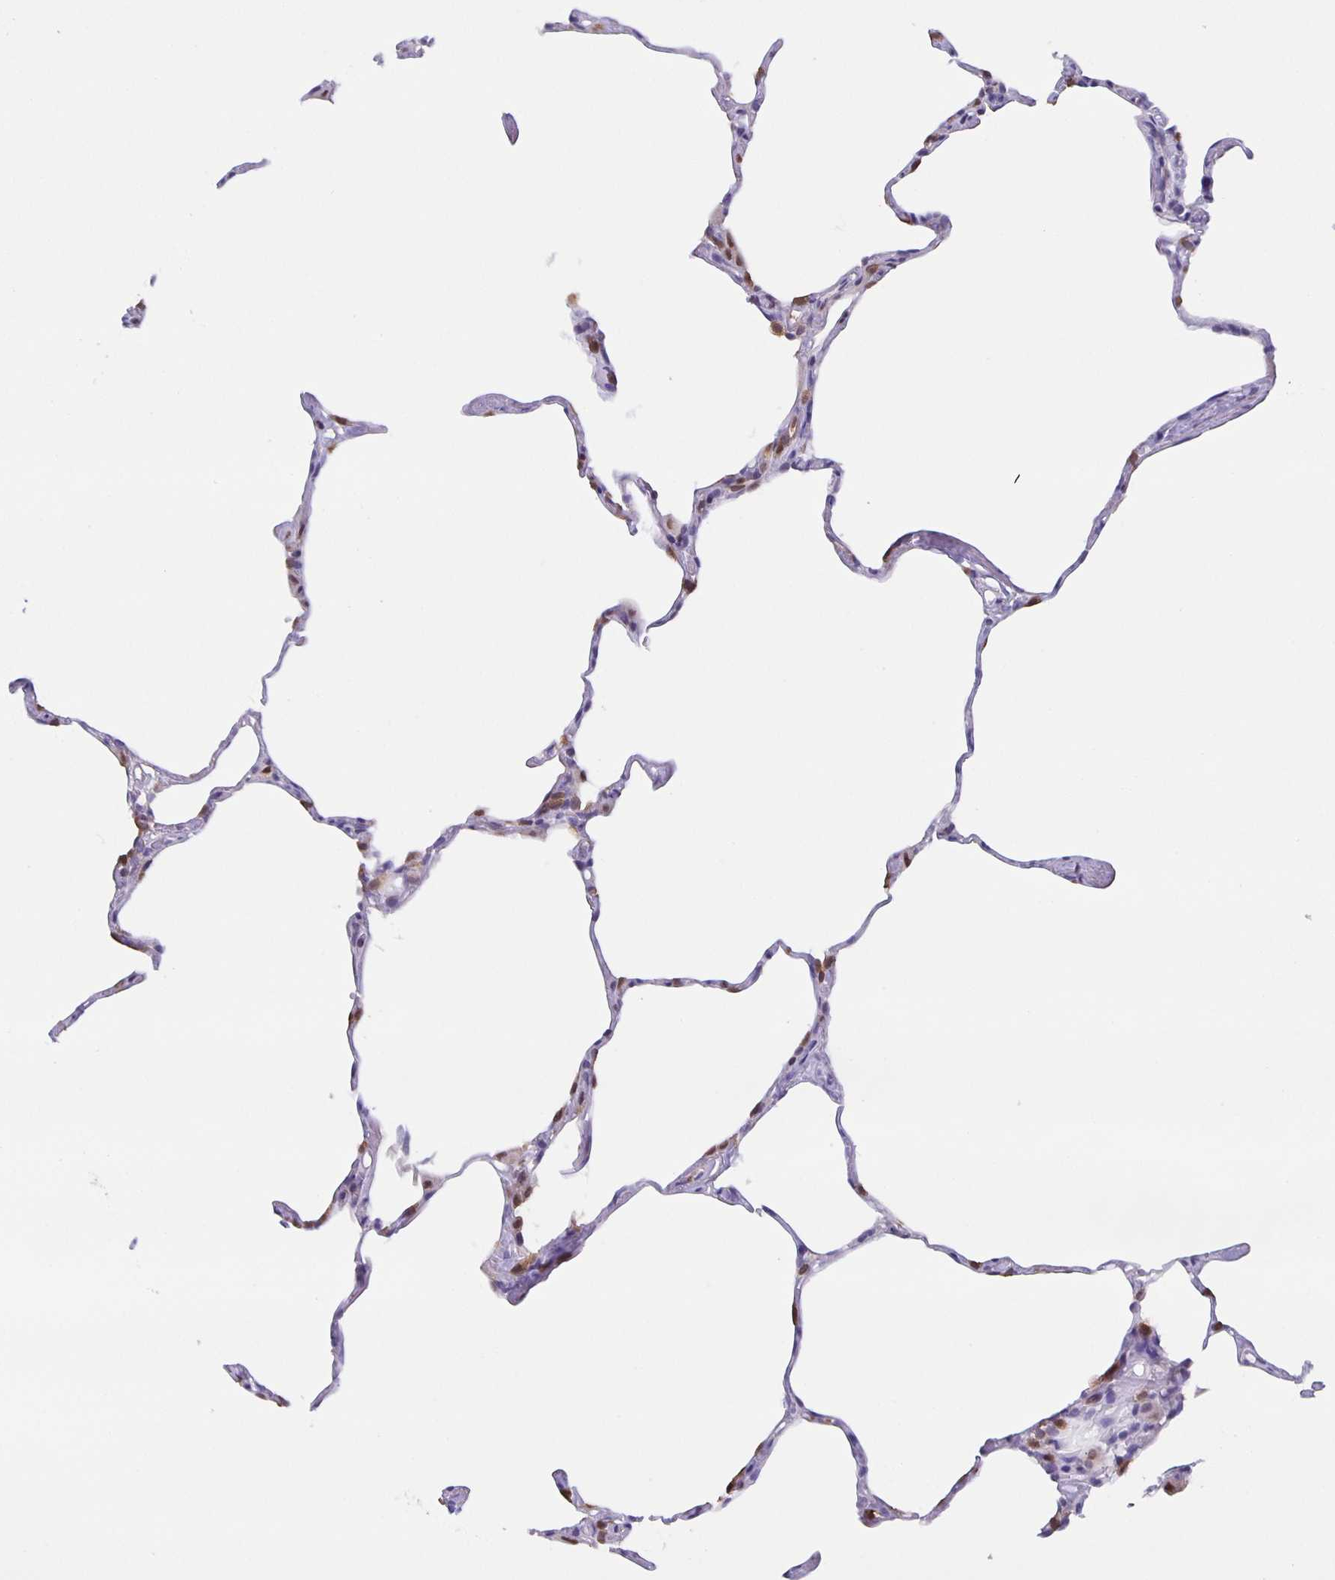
{"staining": {"intensity": "moderate", "quantity": "<25%", "location": "cytoplasmic/membranous"}, "tissue": "lung", "cell_type": "Alveolar cells", "image_type": "normal", "snomed": [{"axis": "morphology", "description": "Normal tissue, NOS"}, {"axis": "topography", "description": "Lung"}], "caption": "Alveolar cells show low levels of moderate cytoplasmic/membranous positivity in about <25% of cells in normal human lung.", "gene": "MARCHF6", "patient": {"sex": "male", "age": 65}}